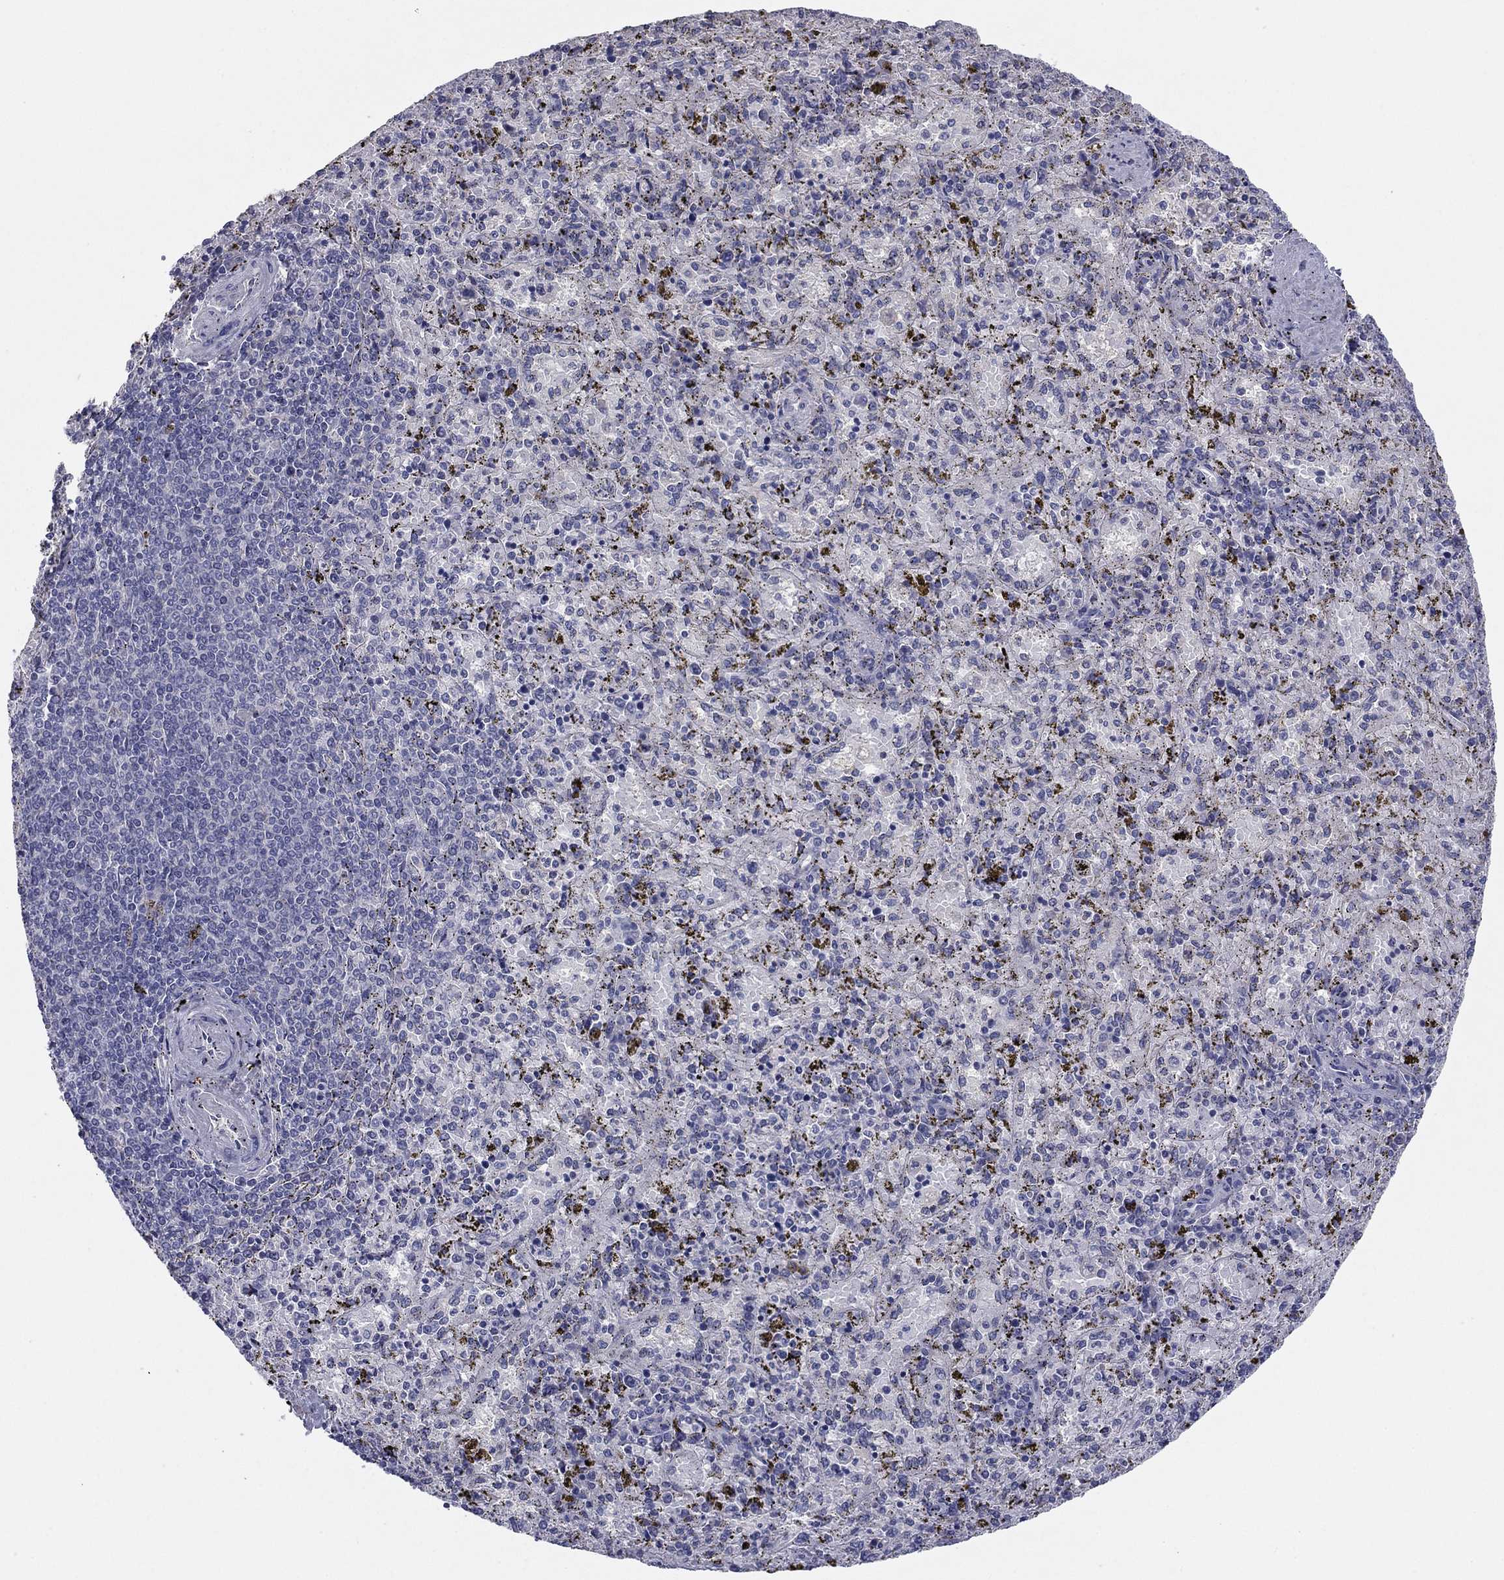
{"staining": {"intensity": "negative", "quantity": "none", "location": "none"}, "tissue": "spleen", "cell_type": "Cells in red pulp", "image_type": "normal", "snomed": [{"axis": "morphology", "description": "Normal tissue, NOS"}, {"axis": "topography", "description": "Spleen"}], "caption": "Image shows no significant protein positivity in cells in red pulp of unremarkable spleen. The staining is performed using DAB (3,3'-diaminobenzidine) brown chromogen with nuclei counter-stained in using hematoxylin.", "gene": "GRK7", "patient": {"sex": "female", "age": 50}}